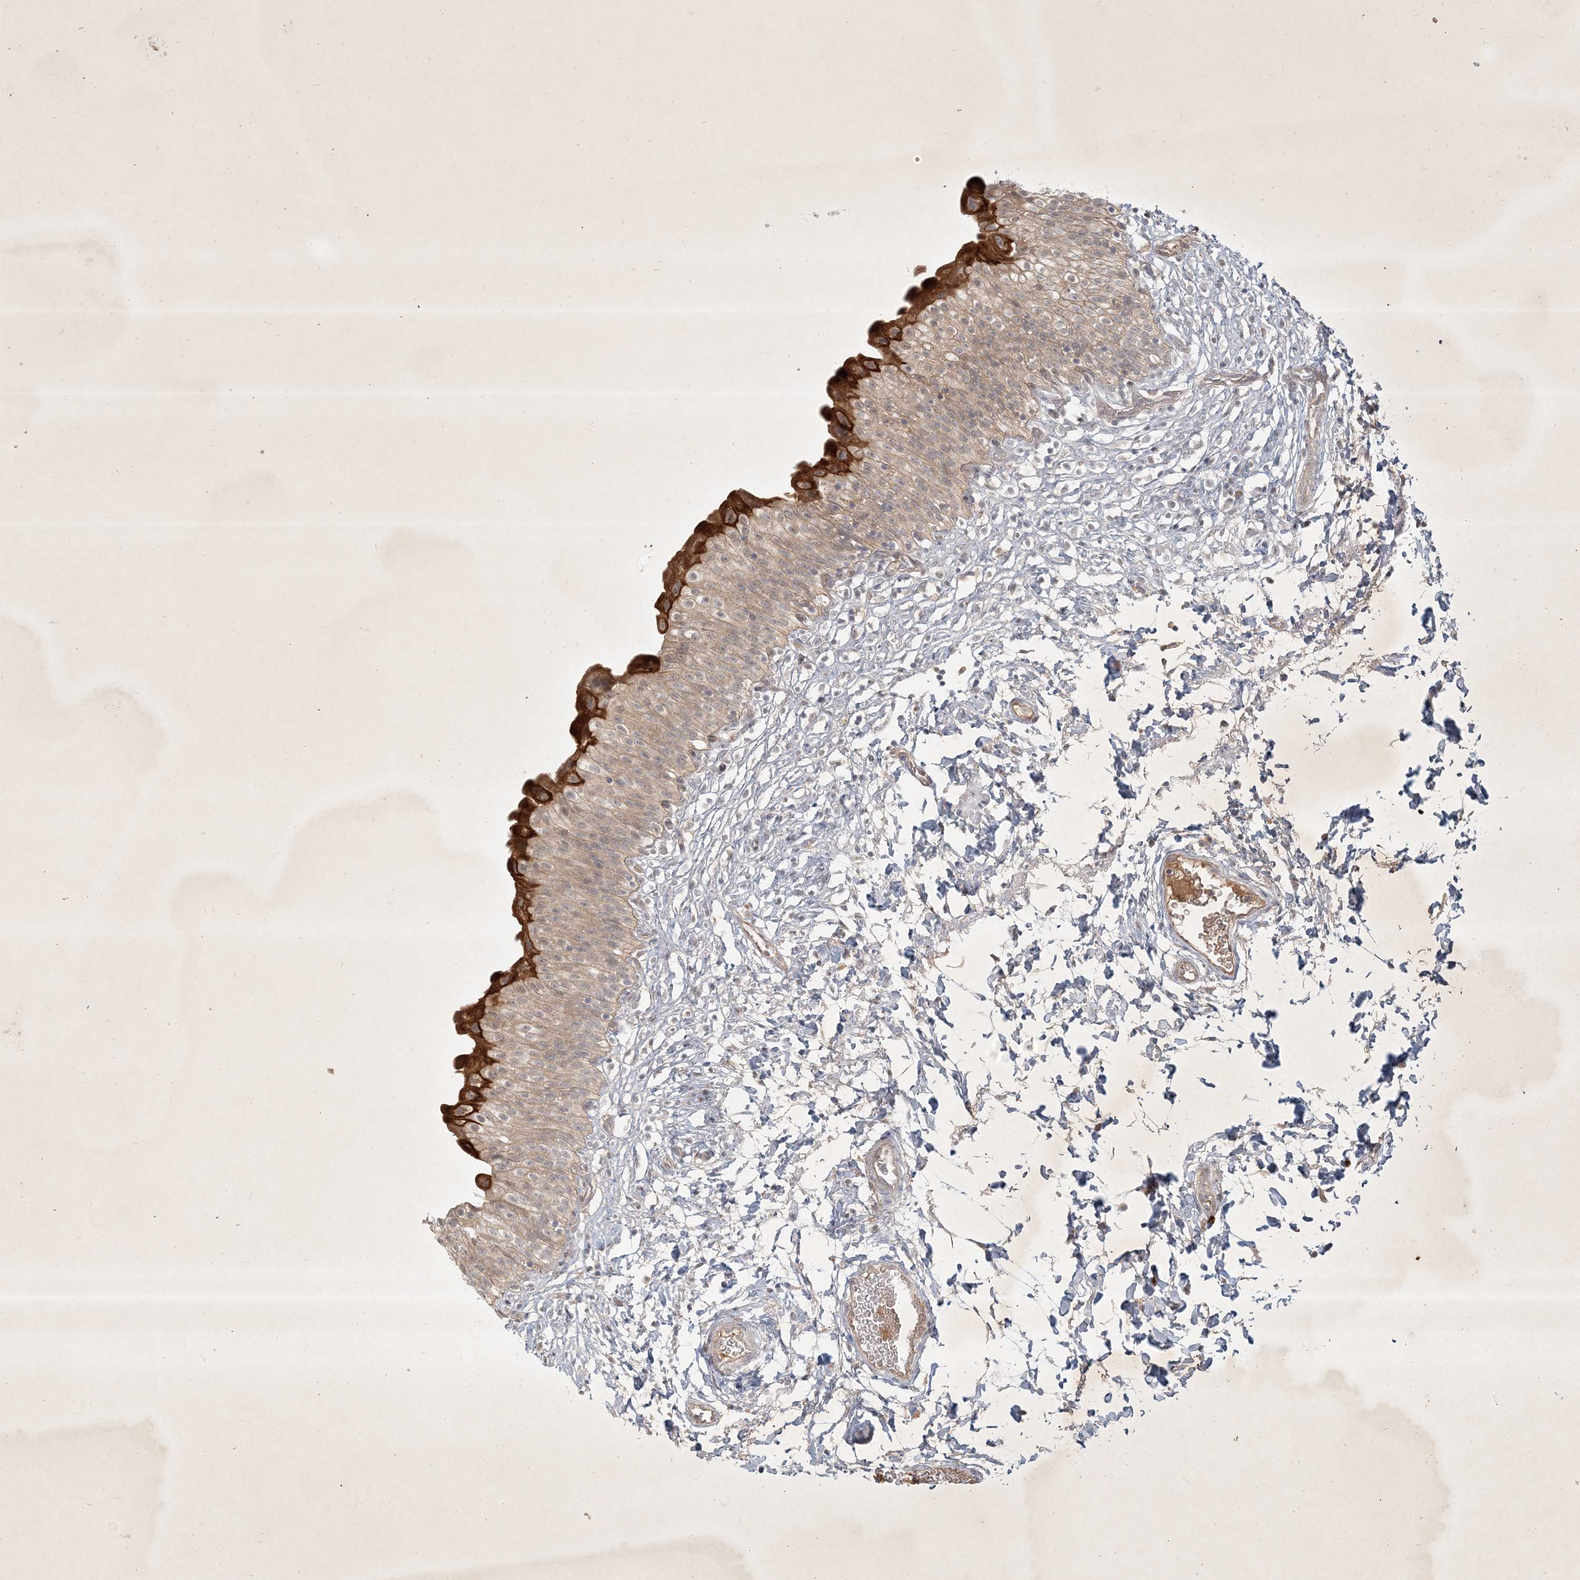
{"staining": {"intensity": "strong", "quantity": "<25%", "location": "cytoplasmic/membranous"}, "tissue": "urinary bladder", "cell_type": "Urothelial cells", "image_type": "normal", "snomed": [{"axis": "morphology", "description": "Normal tissue, NOS"}, {"axis": "topography", "description": "Urinary bladder"}], "caption": "Immunohistochemistry of benign human urinary bladder reveals medium levels of strong cytoplasmic/membranous positivity in approximately <25% of urothelial cells. (DAB (3,3'-diaminobenzidine) = brown stain, brightfield microscopy at high magnification).", "gene": "BOD1L2", "patient": {"sex": "male", "age": 55}}